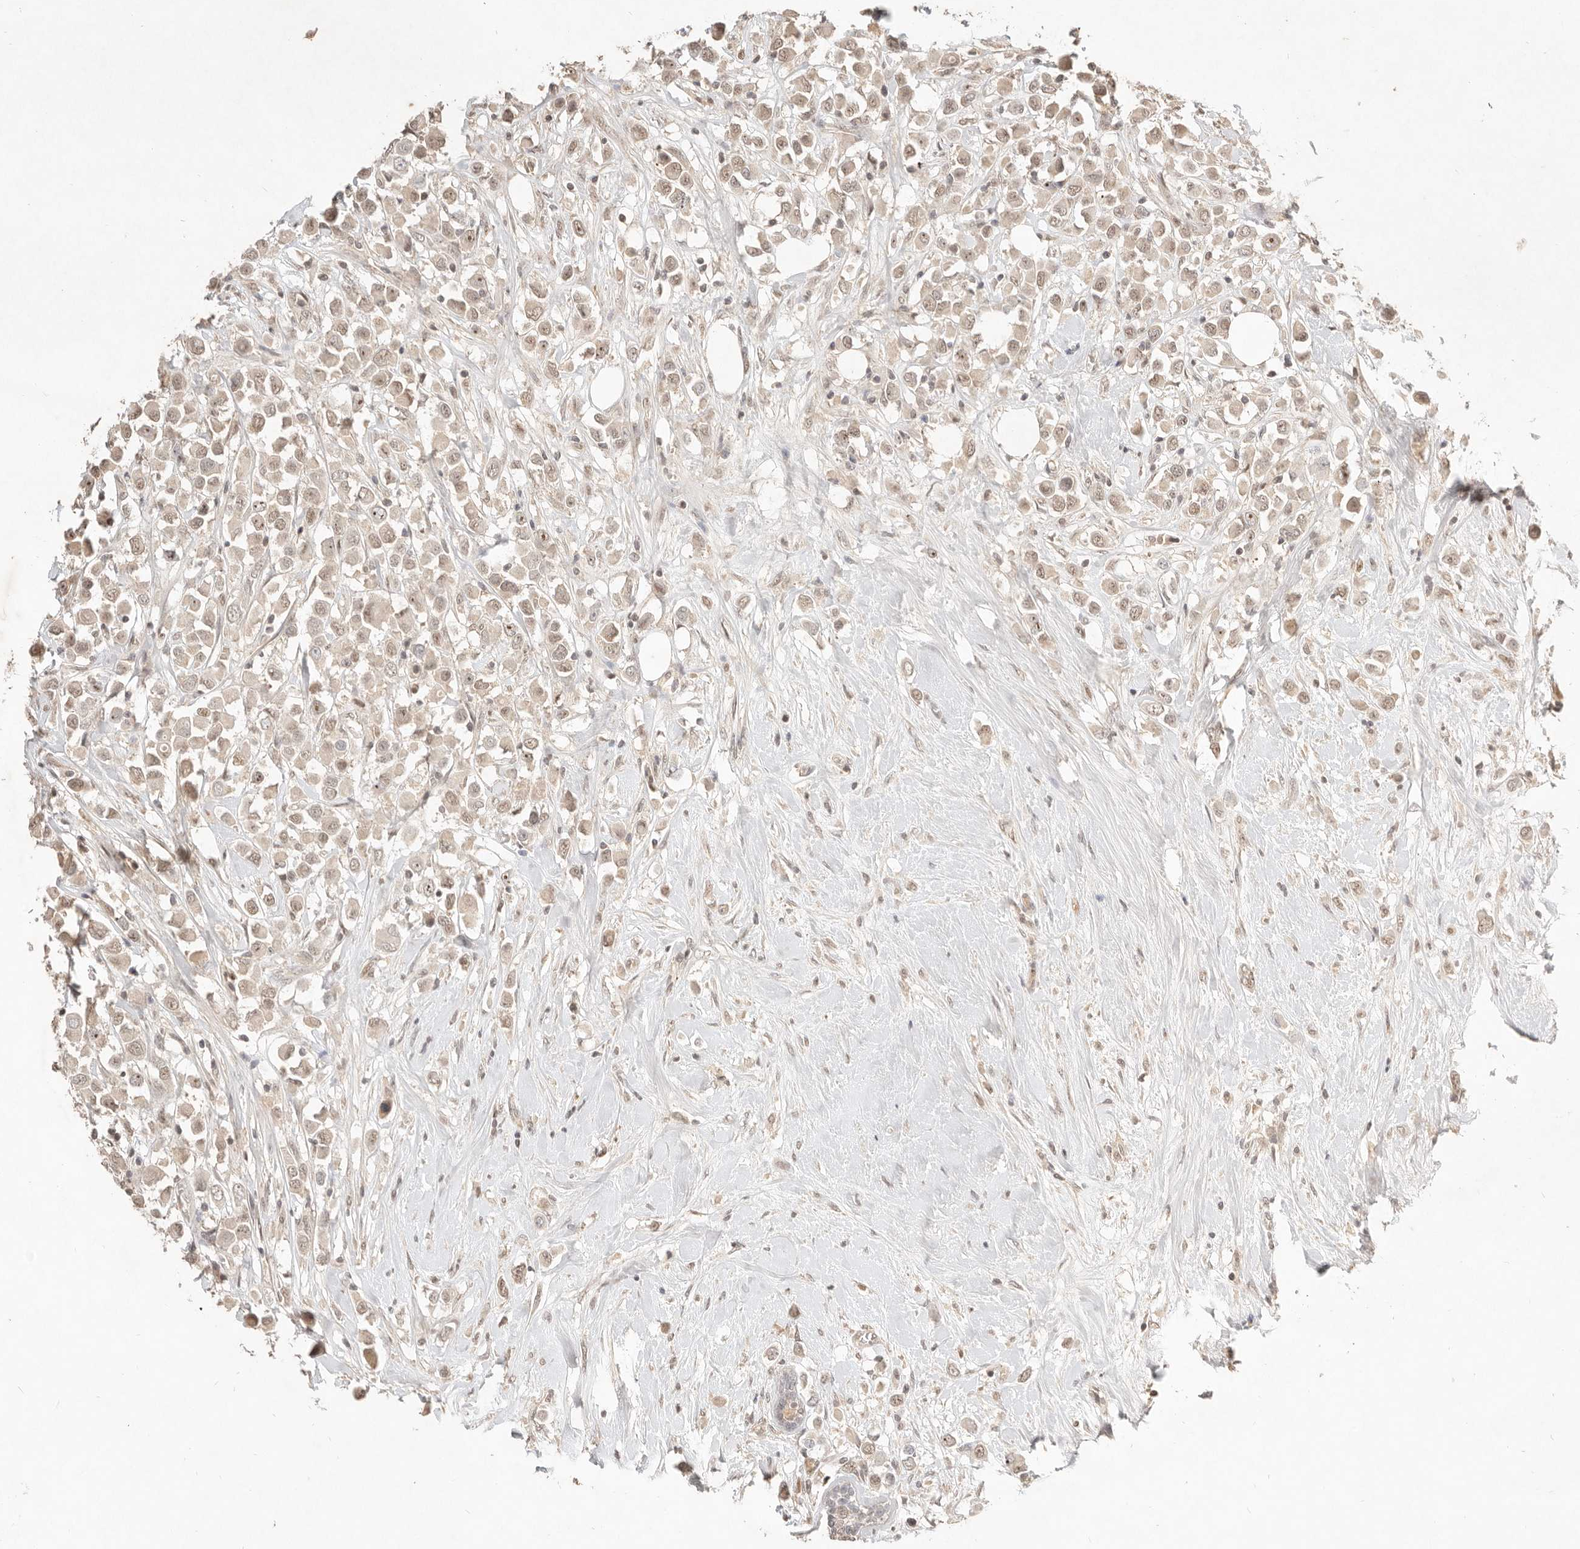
{"staining": {"intensity": "moderate", "quantity": ">75%", "location": "nuclear"}, "tissue": "breast cancer", "cell_type": "Tumor cells", "image_type": "cancer", "snomed": [{"axis": "morphology", "description": "Duct carcinoma"}, {"axis": "topography", "description": "Breast"}], "caption": "Immunohistochemistry histopathology image of human breast invasive ductal carcinoma stained for a protein (brown), which demonstrates medium levels of moderate nuclear positivity in about >75% of tumor cells.", "gene": "MEP1A", "patient": {"sex": "female", "age": 61}}